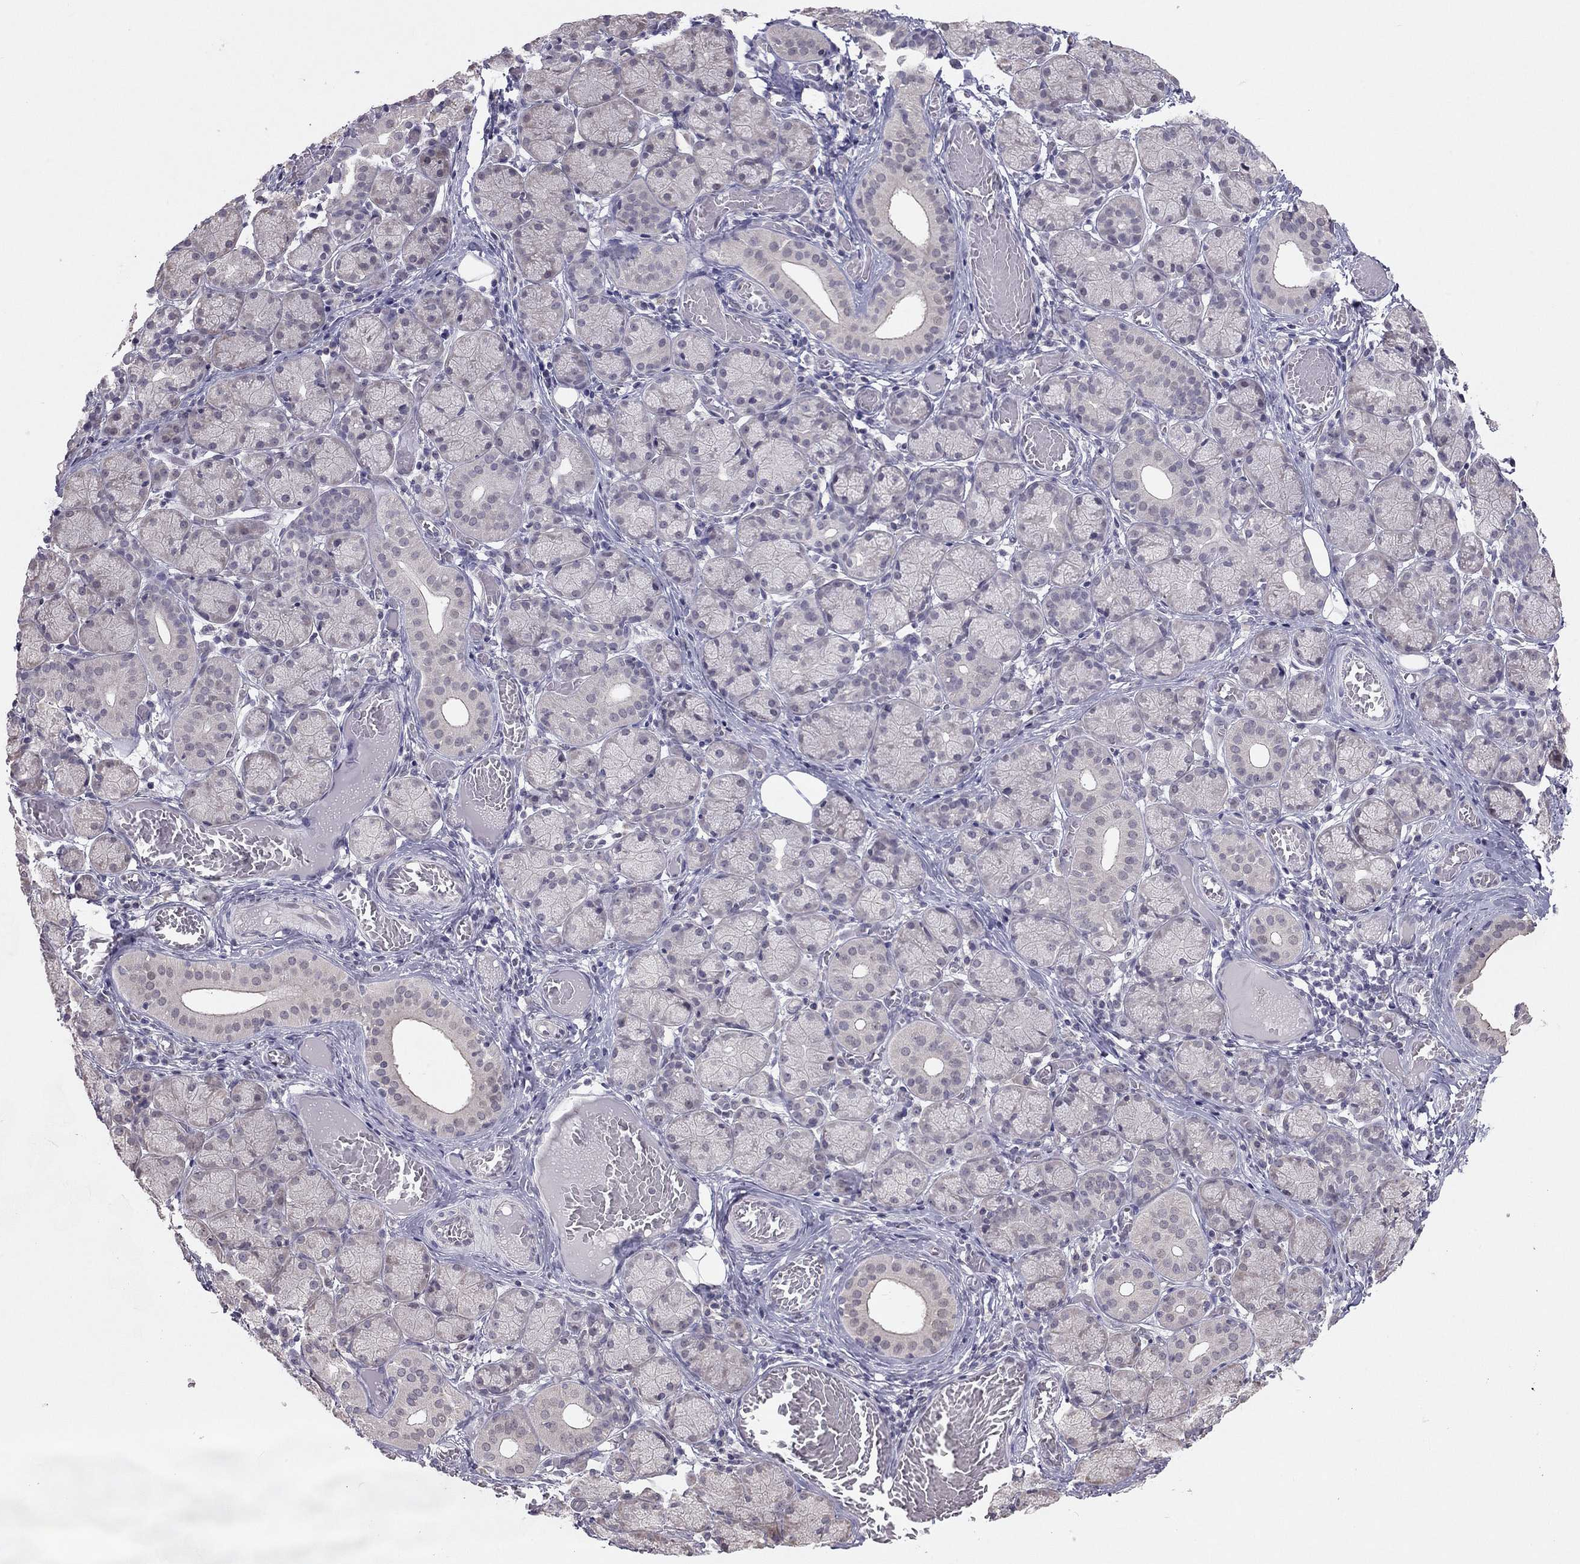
{"staining": {"intensity": "negative", "quantity": "none", "location": "none"}, "tissue": "salivary gland", "cell_type": "Glandular cells", "image_type": "normal", "snomed": [{"axis": "morphology", "description": "Normal tissue, NOS"}, {"axis": "topography", "description": "Salivary gland"}, {"axis": "topography", "description": "Peripheral nerve tissue"}], "caption": "Histopathology image shows no protein positivity in glandular cells of normal salivary gland. The staining was performed using DAB to visualize the protein expression in brown, while the nuclei were stained in blue with hematoxylin (Magnification: 20x).", "gene": "HSF2BP", "patient": {"sex": "female", "age": 24}}